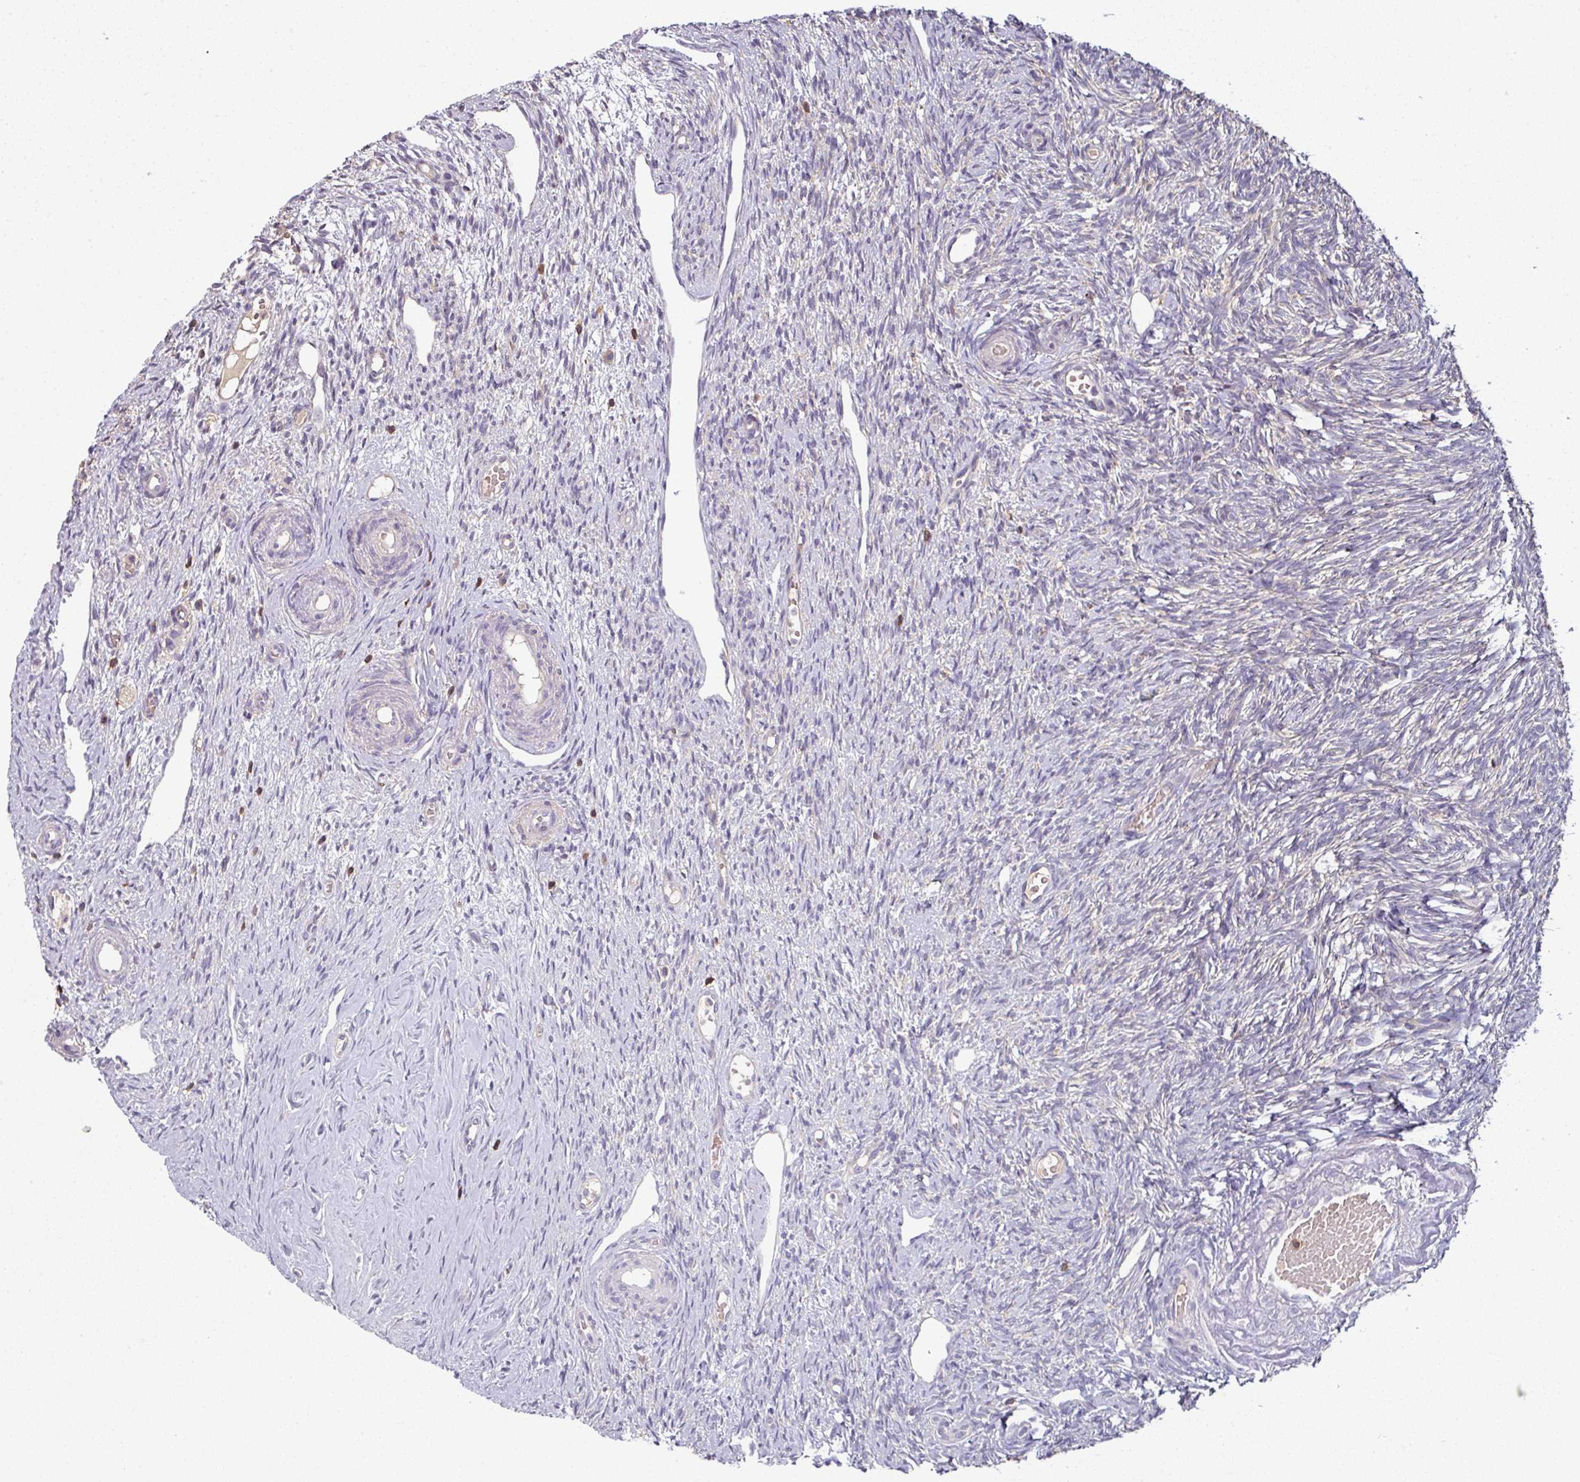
{"staining": {"intensity": "negative", "quantity": "none", "location": "none"}, "tissue": "ovary", "cell_type": "Follicle cells", "image_type": "normal", "snomed": [{"axis": "morphology", "description": "Normal tissue, NOS"}, {"axis": "topography", "description": "Ovary"}], "caption": "This is an immunohistochemistry (IHC) histopathology image of normal ovary. There is no expression in follicle cells.", "gene": "CD3G", "patient": {"sex": "female", "age": 51}}